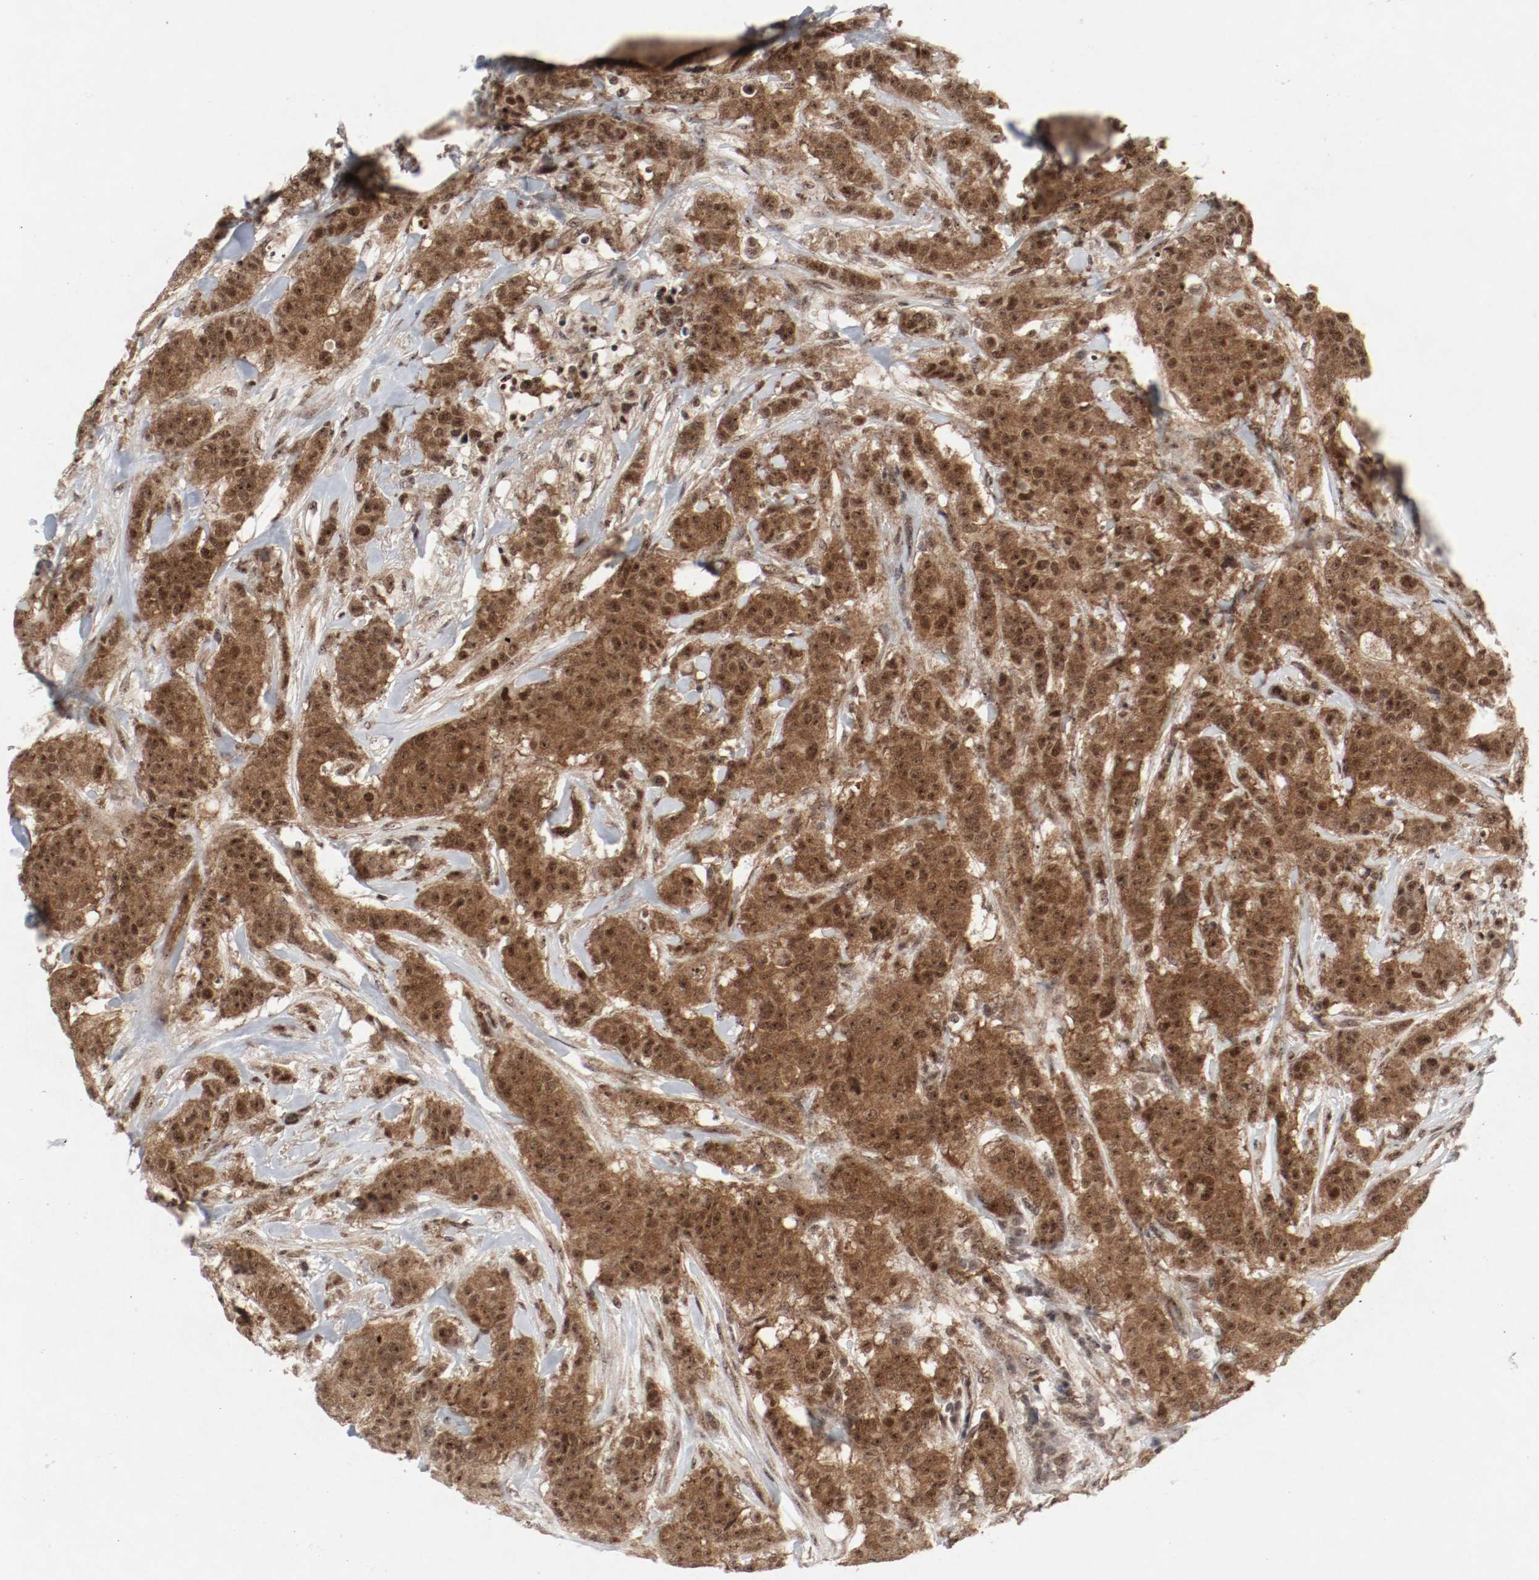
{"staining": {"intensity": "moderate", "quantity": ">75%", "location": "cytoplasmic/membranous,nuclear"}, "tissue": "breast cancer", "cell_type": "Tumor cells", "image_type": "cancer", "snomed": [{"axis": "morphology", "description": "Duct carcinoma"}, {"axis": "topography", "description": "Breast"}], "caption": "This photomicrograph reveals immunohistochemistry staining of breast infiltrating ductal carcinoma, with medium moderate cytoplasmic/membranous and nuclear positivity in about >75% of tumor cells.", "gene": "CSNK2B", "patient": {"sex": "female", "age": 40}}